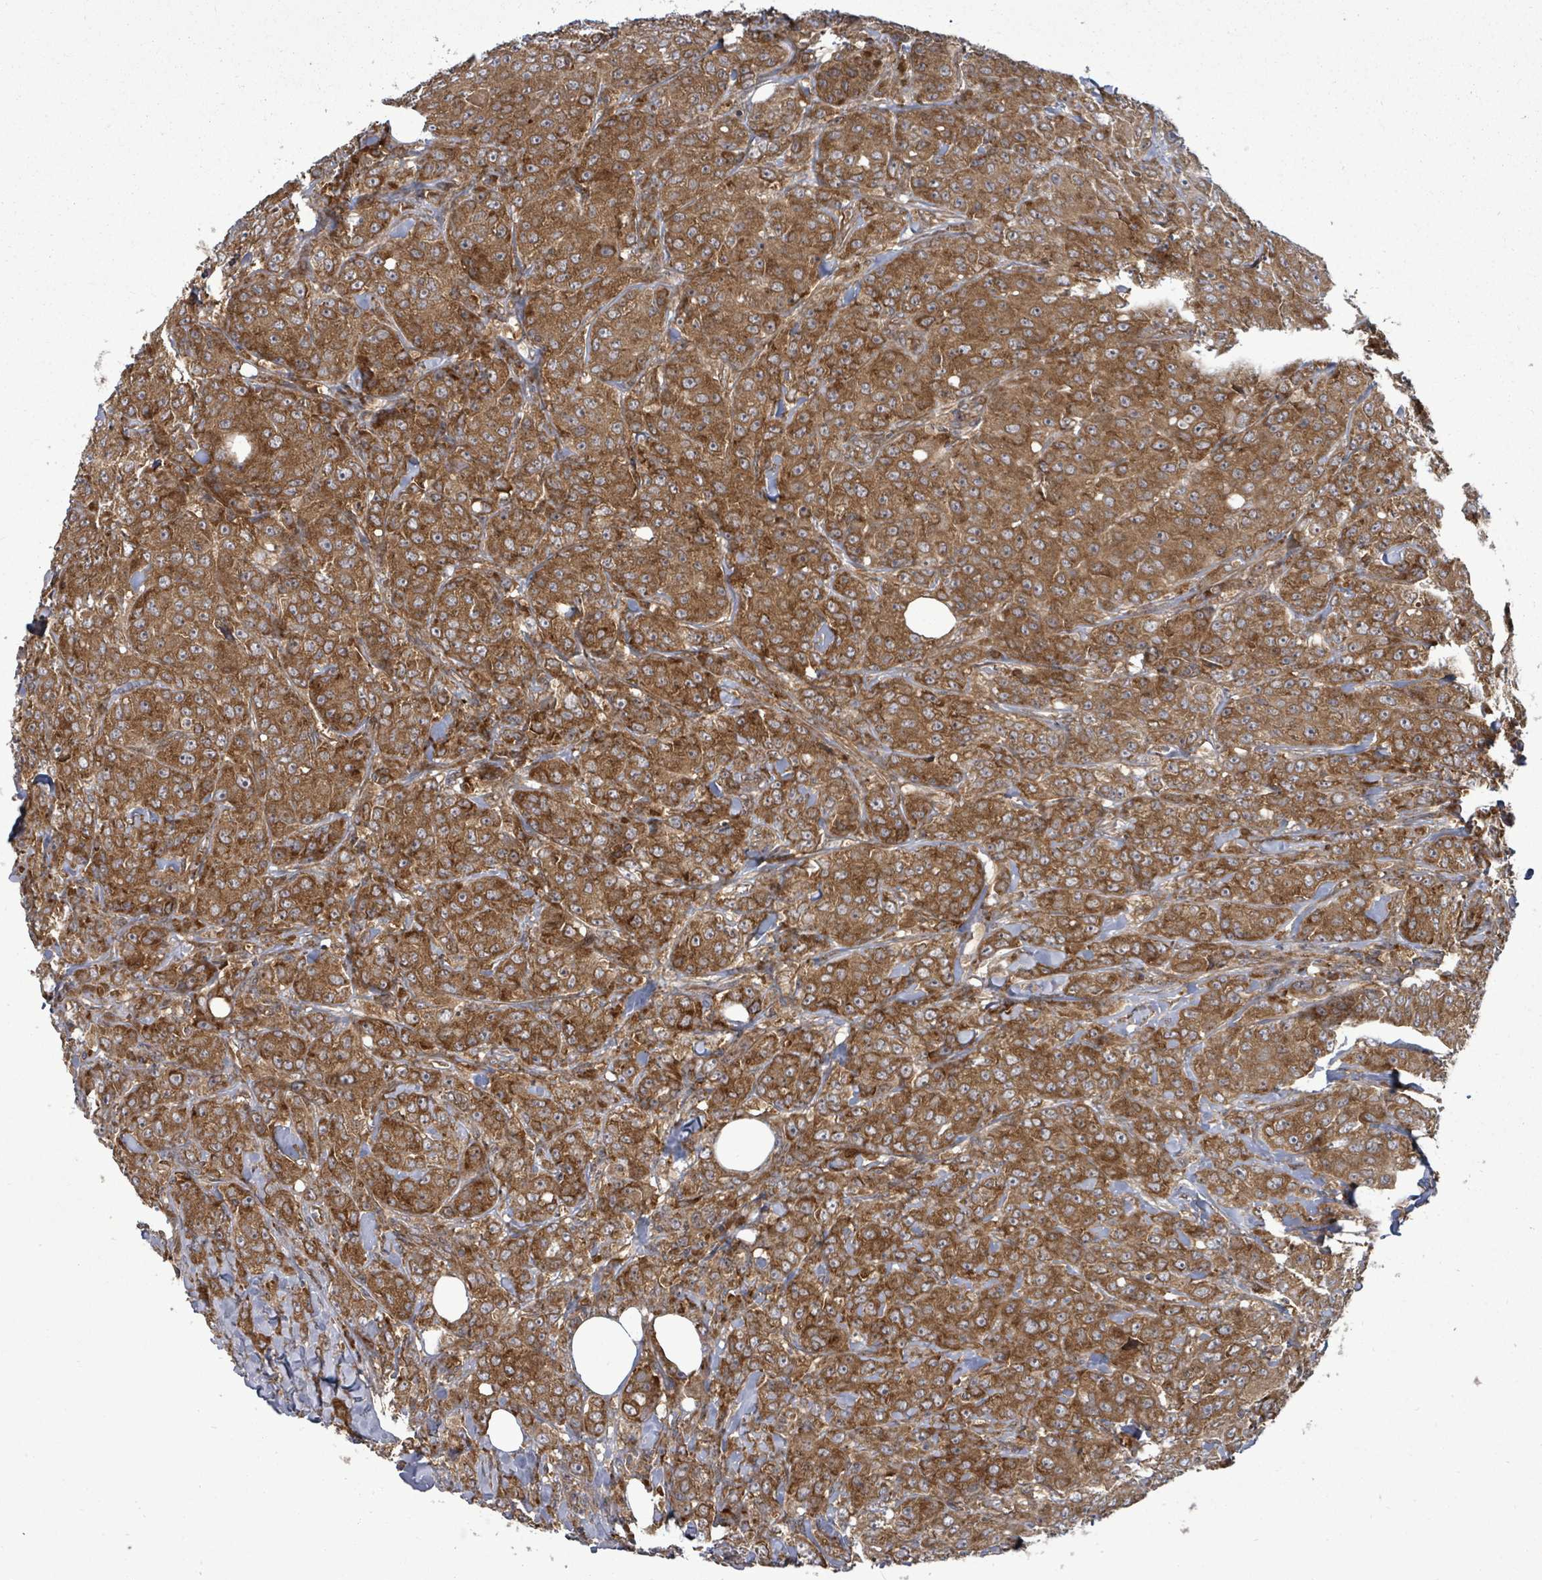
{"staining": {"intensity": "strong", "quantity": ">75%", "location": "cytoplasmic/membranous"}, "tissue": "breast cancer", "cell_type": "Tumor cells", "image_type": "cancer", "snomed": [{"axis": "morphology", "description": "Duct carcinoma"}, {"axis": "topography", "description": "Breast"}], "caption": "Immunohistochemistry image of breast intraductal carcinoma stained for a protein (brown), which exhibits high levels of strong cytoplasmic/membranous staining in approximately >75% of tumor cells.", "gene": "EIF3C", "patient": {"sex": "female", "age": 43}}